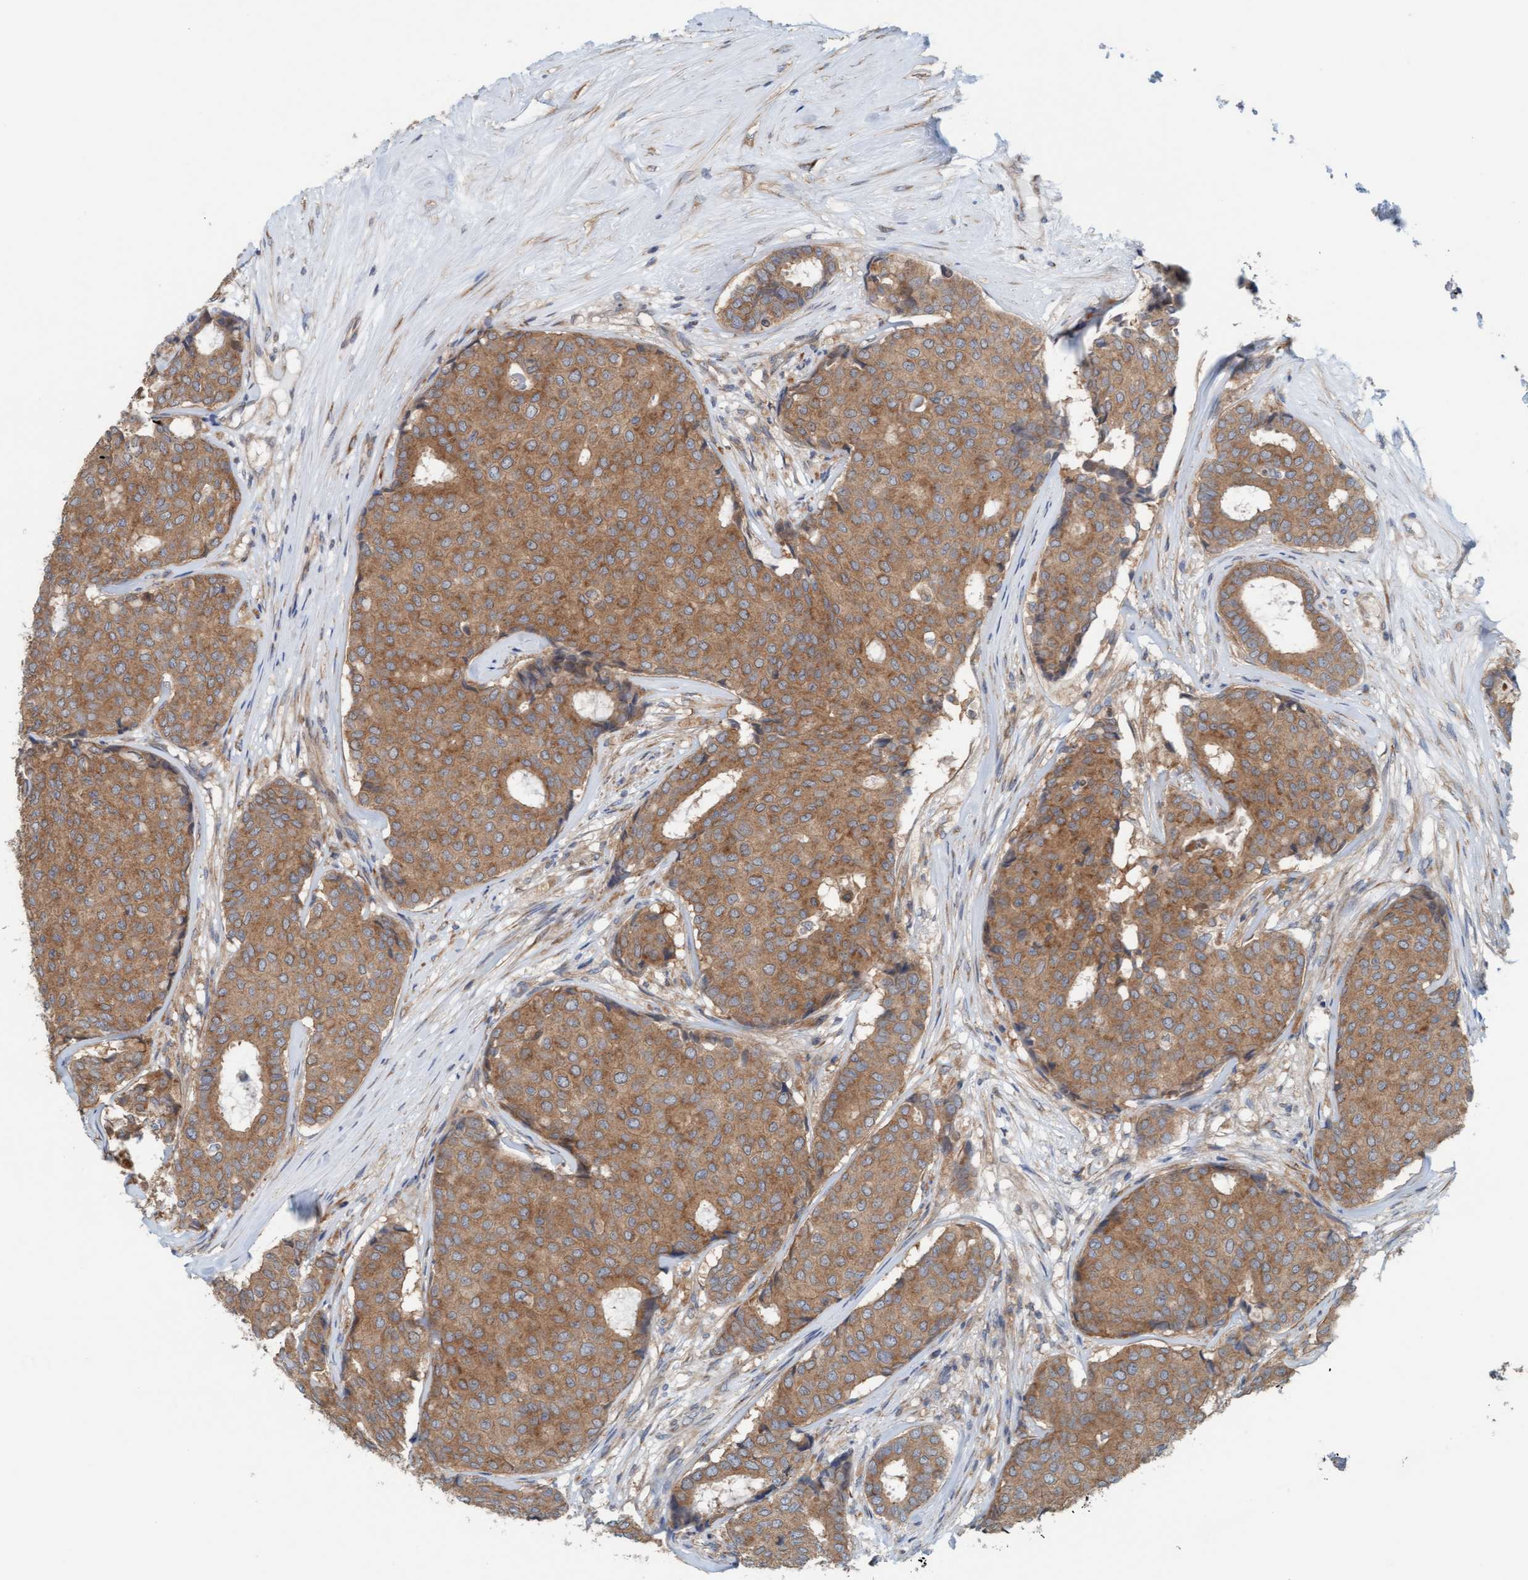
{"staining": {"intensity": "moderate", "quantity": ">75%", "location": "cytoplasmic/membranous"}, "tissue": "breast cancer", "cell_type": "Tumor cells", "image_type": "cancer", "snomed": [{"axis": "morphology", "description": "Duct carcinoma"}, {"axis": "topography", "description": "Breast"}], "caption": "Immunohistochemical staining of human breast cancer (intraductal carcinoma) exhibits medium levels of moderate cytoplasmic/membranous expression in about >75% of tumor cells.", "gene": "UBAP1", "patient": {"sex": "female", "age": 75}}